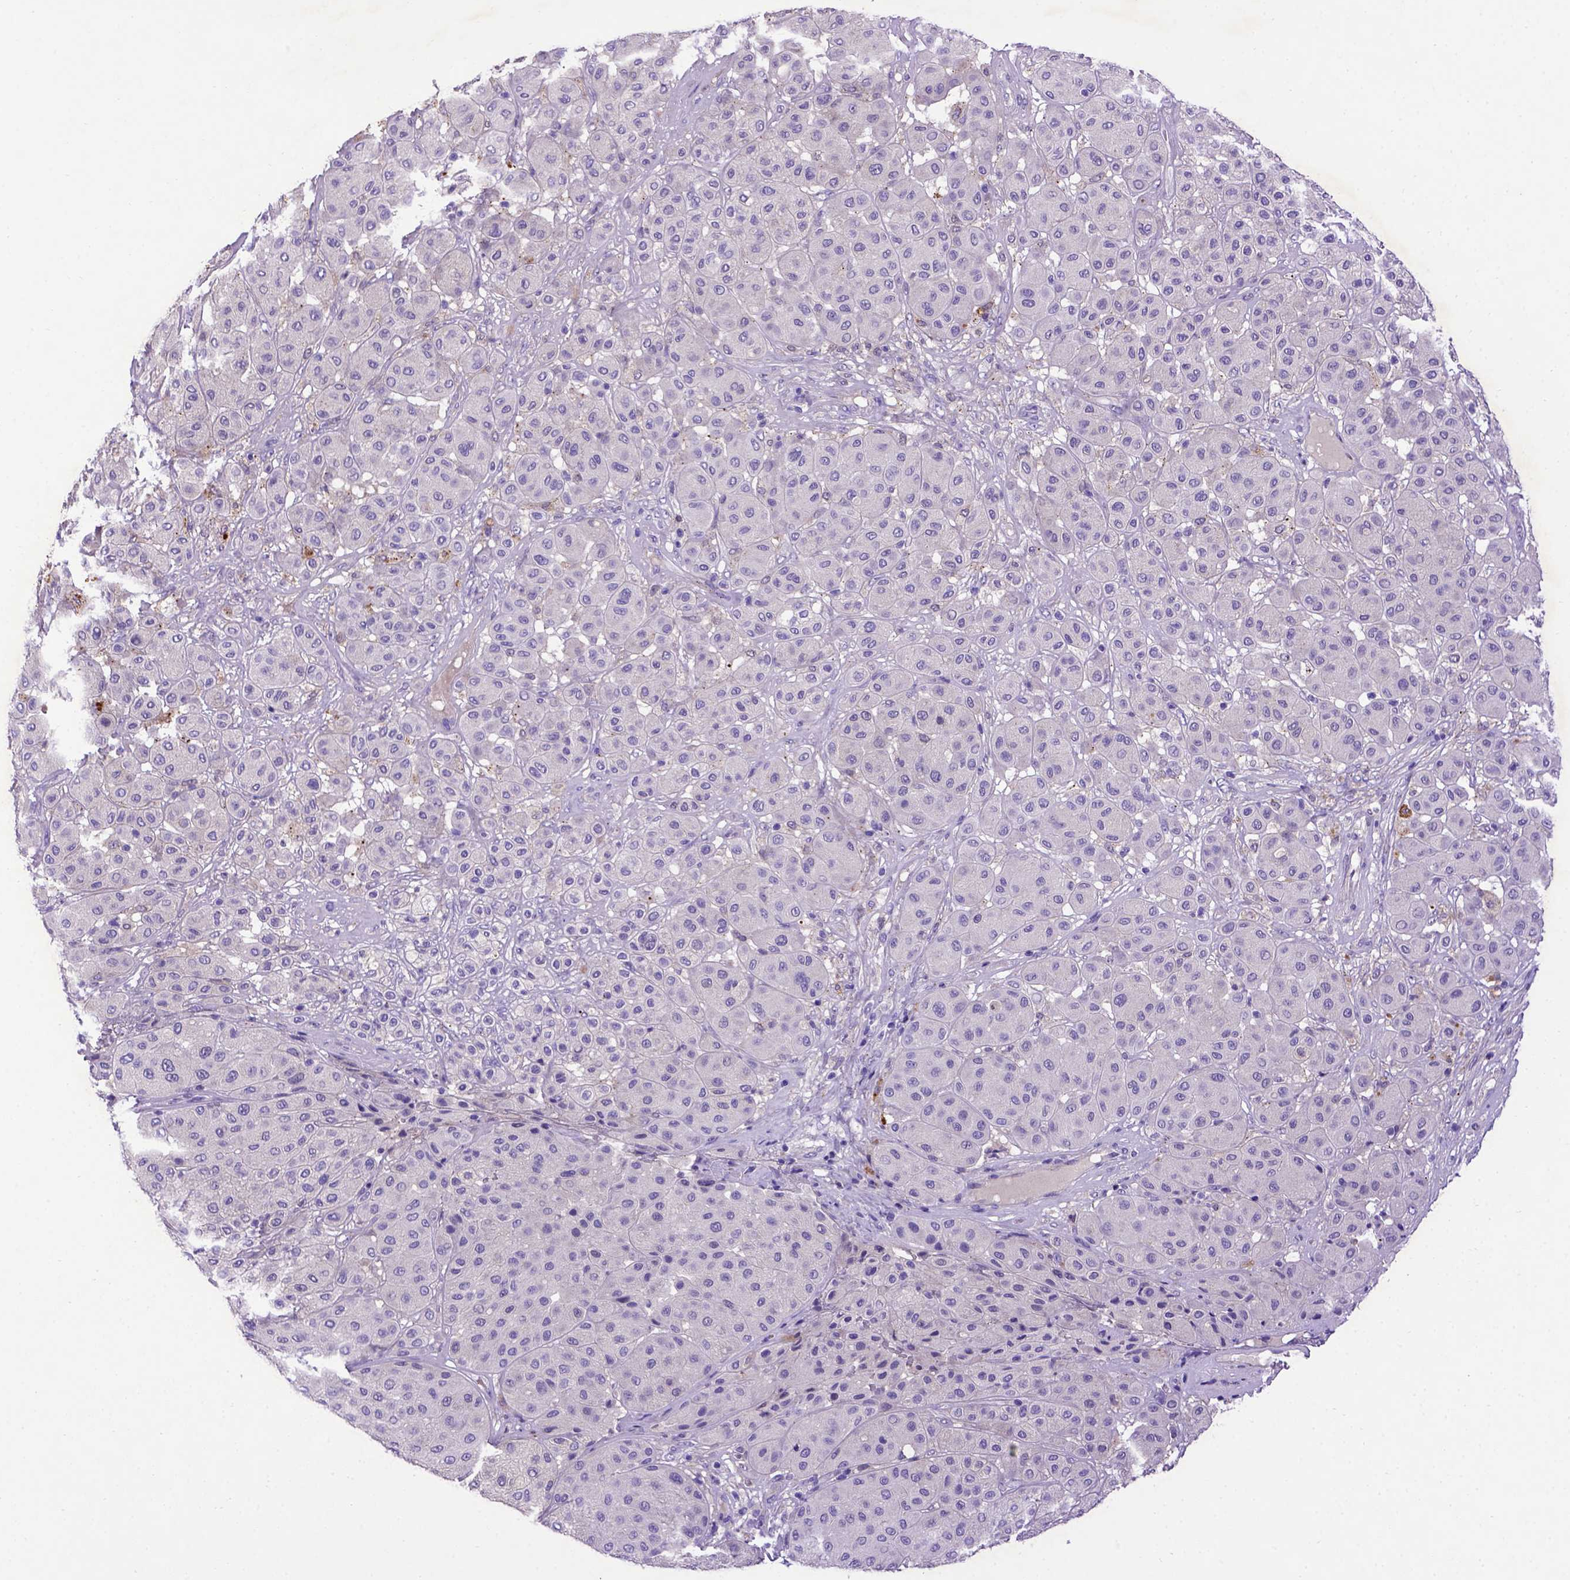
{"staining": {"intensity": "negative", "quantity": "none", "location": "none"}, "tissue": "melanoma", "cell_type": "Tumor cells", "image_type": "cancer", "snomed": [{"axis": "morphology", "description": "Malignant melanoma, Metastatic site"}, {"axis": "topography", "description": "Smooth muscle"}], "caption": "Photomicrograph shows no significant protein staining in tumor cells of malignant melanoma (metastatic site). The staining was performed using DAB (3,3'-diaminobenzidine) to visualize the protein expression in brown, while the nuclei were stained in blue with hematoxylin (Magnification: 20x).", "gene": "ADAM12", "patient": {"sex": "male", "age": 41}}